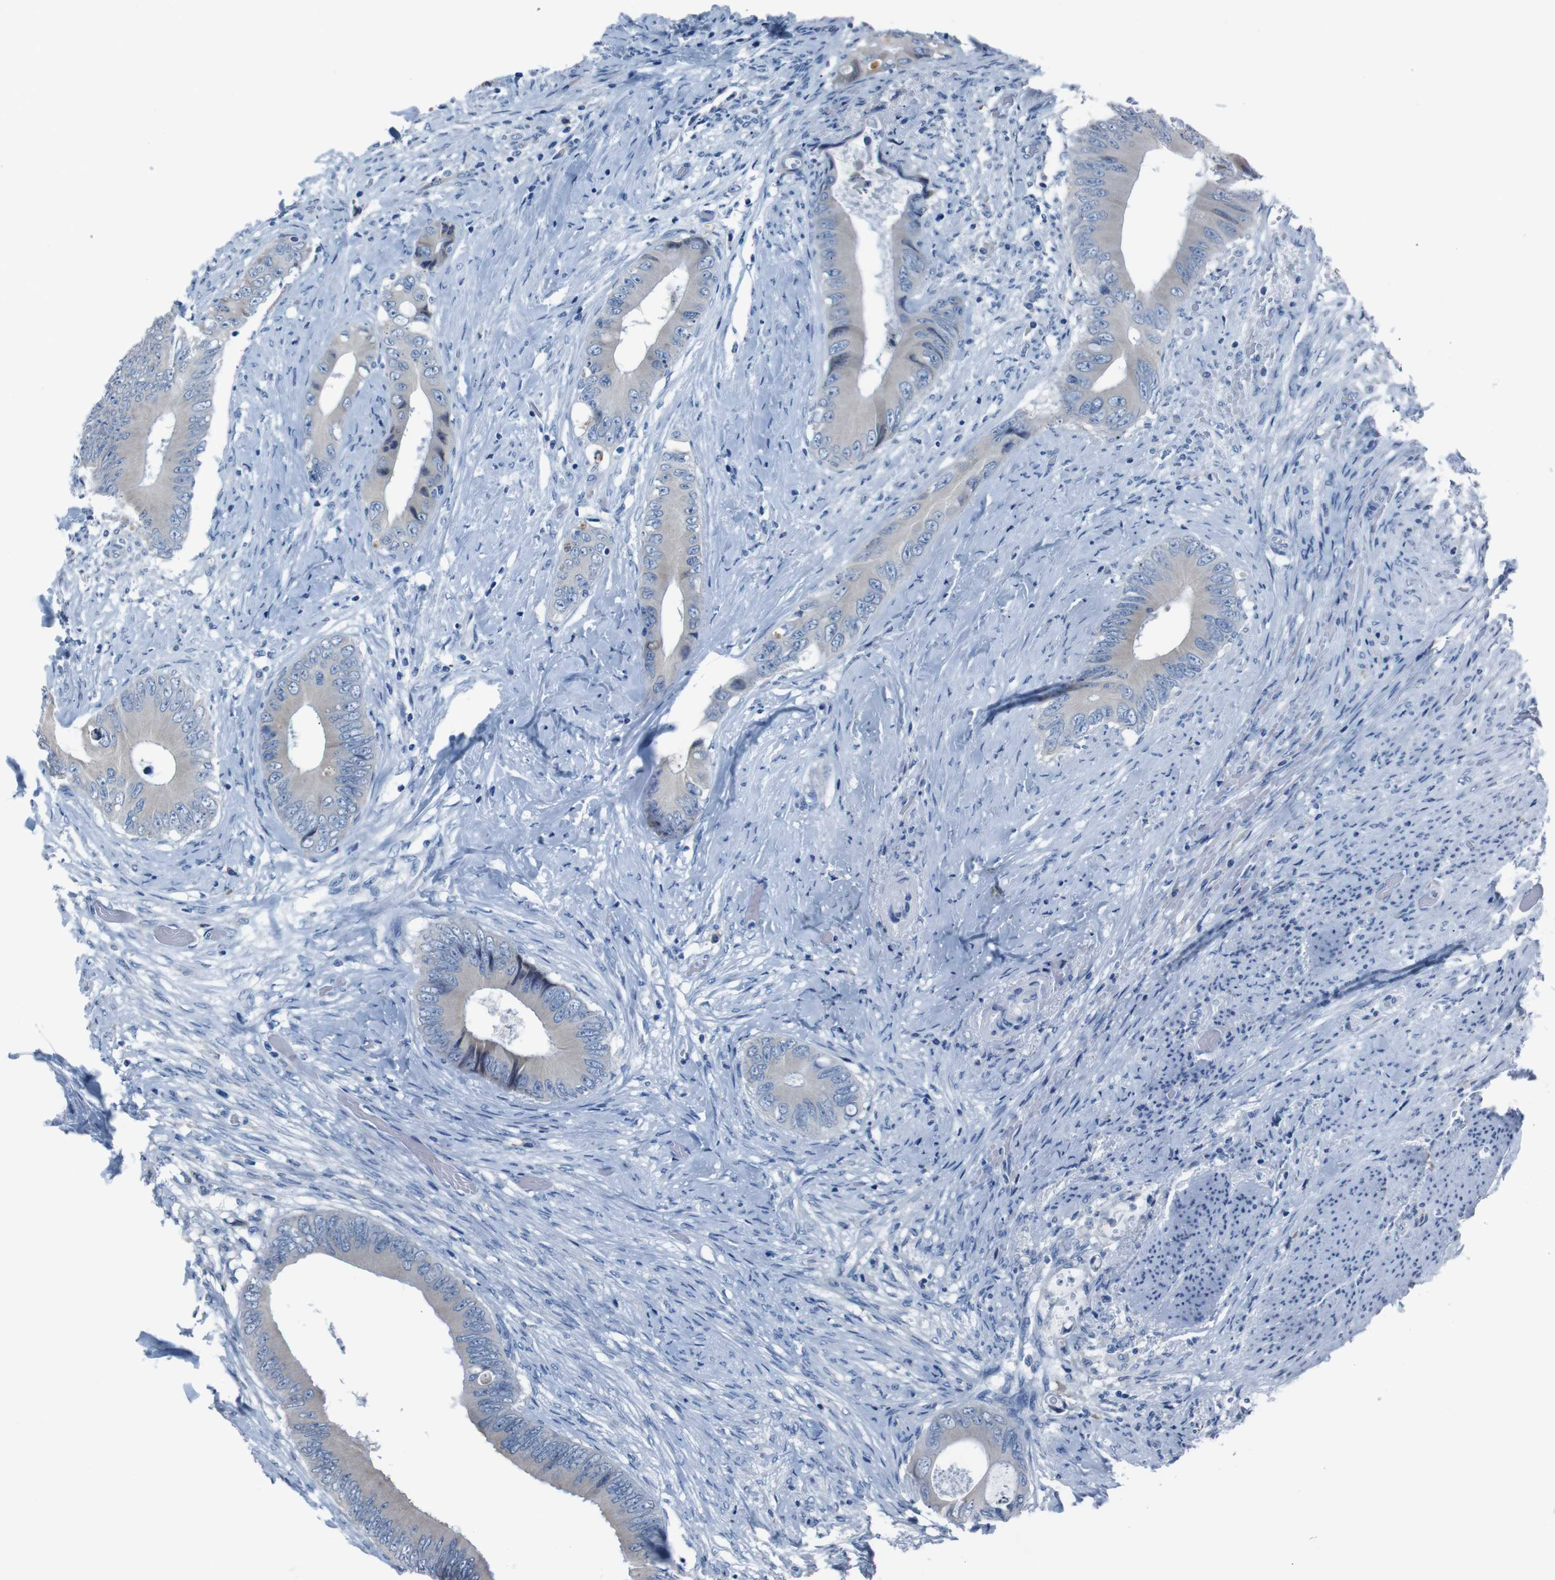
{"staining": {"intensity": "moderate", "quantity": ">75%", "location": "cytoplasmic/membranous"}, "tissue": "colorectal cancer", "cell_type": "Tumor cells", "image_type": "cancer", "snomed": [{"axis": "morphology", "description": "Normal tissue, NOS"}, {"axis": "morphology", "description": "Adenocarcinoma, NOS"}, {"axis": "topography", "description": "Rectum"}, {"axis": "topography", "description": "Peripheral nerve tissue"}], "caption": "Moderate cytoplasmic/membranous staining for a protein is seen in about >75% of tumor cells of colorectal cancer (adenocarcinoma) using IHC.", "gene": "SIGMAR1", "patient": {"sex": "female", "age": 77}}